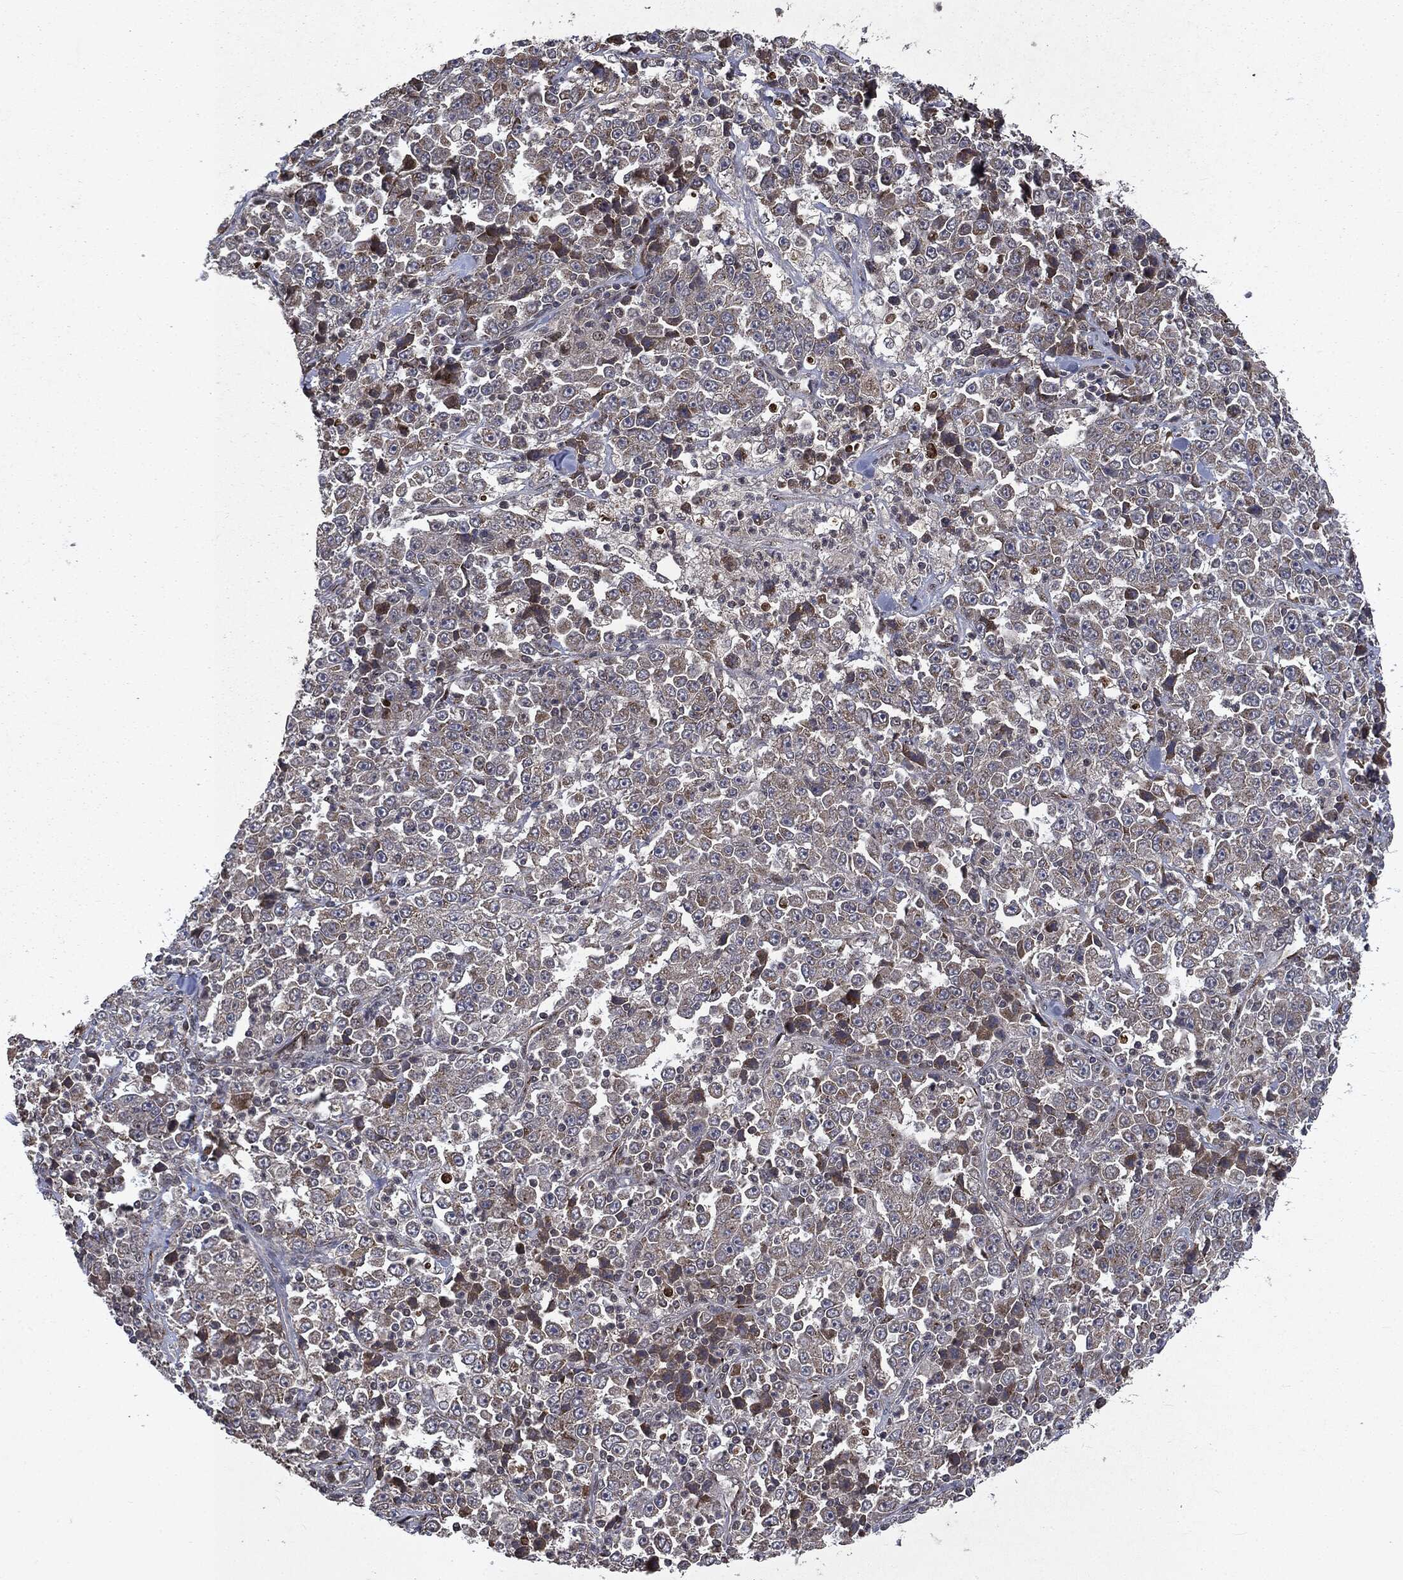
{"staining": {"intensity": "weak", "quantity": "25%-75%", "location": "cytoplasmic/membranous"}, "tissue": "stomach cancer", "cell_type": "Tumor cells", "image_type": "cancer", "snomed": [{"axis": "morphology", "description": "Normal tissue, NOS"}, {"axis": "morphology", "description": "Adenocarcinoma, NOS"}, {"axis": "topography", "description": "Stomach, upper"}, {"axis": "topography", "description": "Stomach"}], "caption": "Stomach cancer stained with a brown dye reveals weak cytoplasmic/membranous positive expression in about 25%-75% of tumor cells.", "gene": "PLPPR2", "patient": {"sex": "male", "age": 59}}